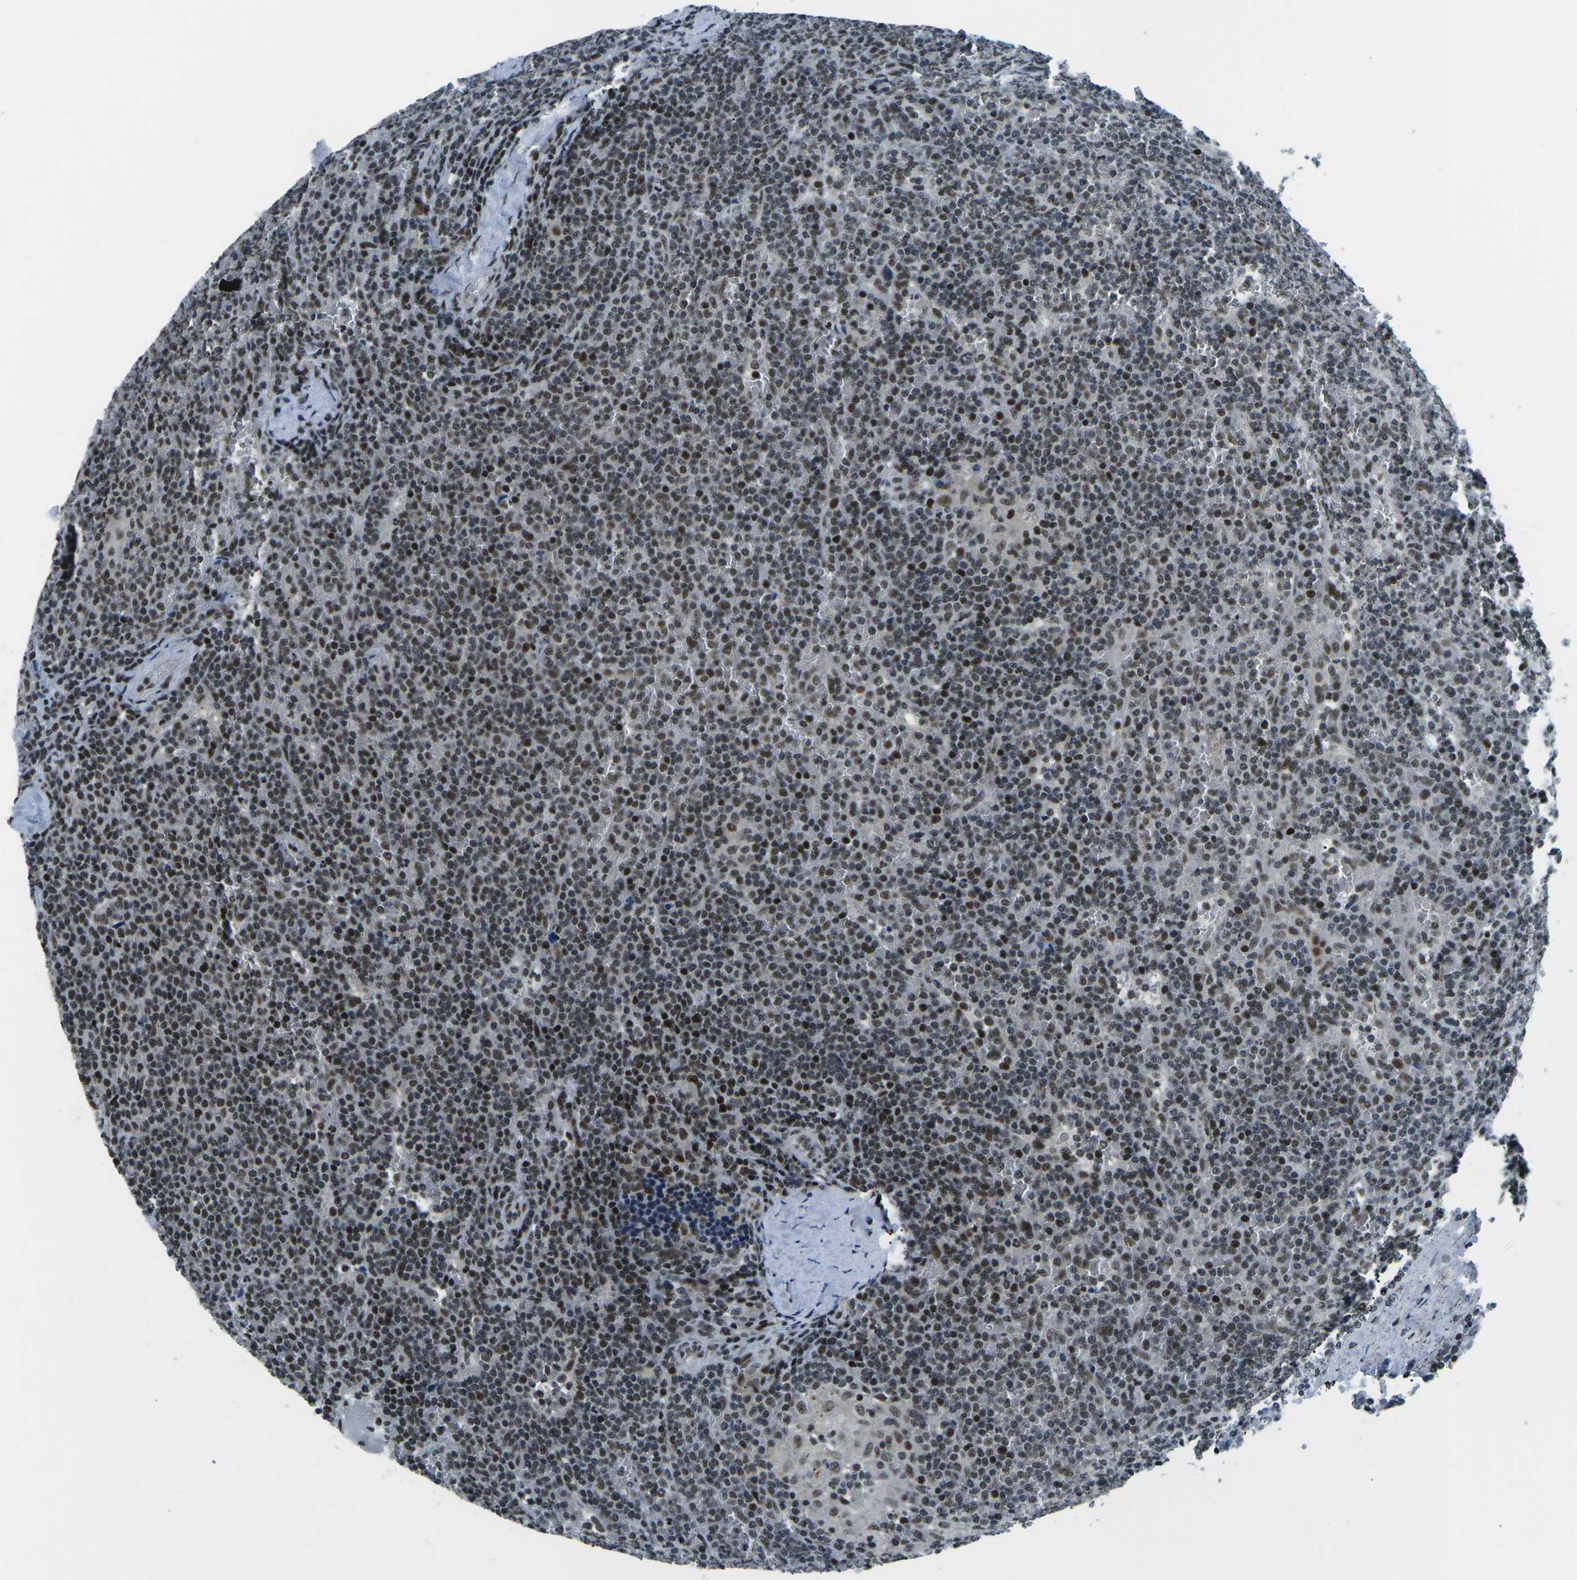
{"staining": {"intensity": "moderate", "quantity": "25%-75%", "location": "nuclear"}, "tissue": "lymphoma", "cell_type": "Tumor cells", "image_type": "cancer", "snomed": [{"axis": "morphology", "description": "Malignant lymphoma, non-Hodgkin's type, Low grade"}, {"axis": "topography", "description": "Spleen"}], "caption": "There is medium levels of moderate nuclear positivity in tumor cells of malignant lymphoma, non-Hodgkin's type (low-grade), as demonstrated by immunohistochemical staining (brown color).", "gene": "RBL2", "patient": {"sex": "female", "age": 19}}